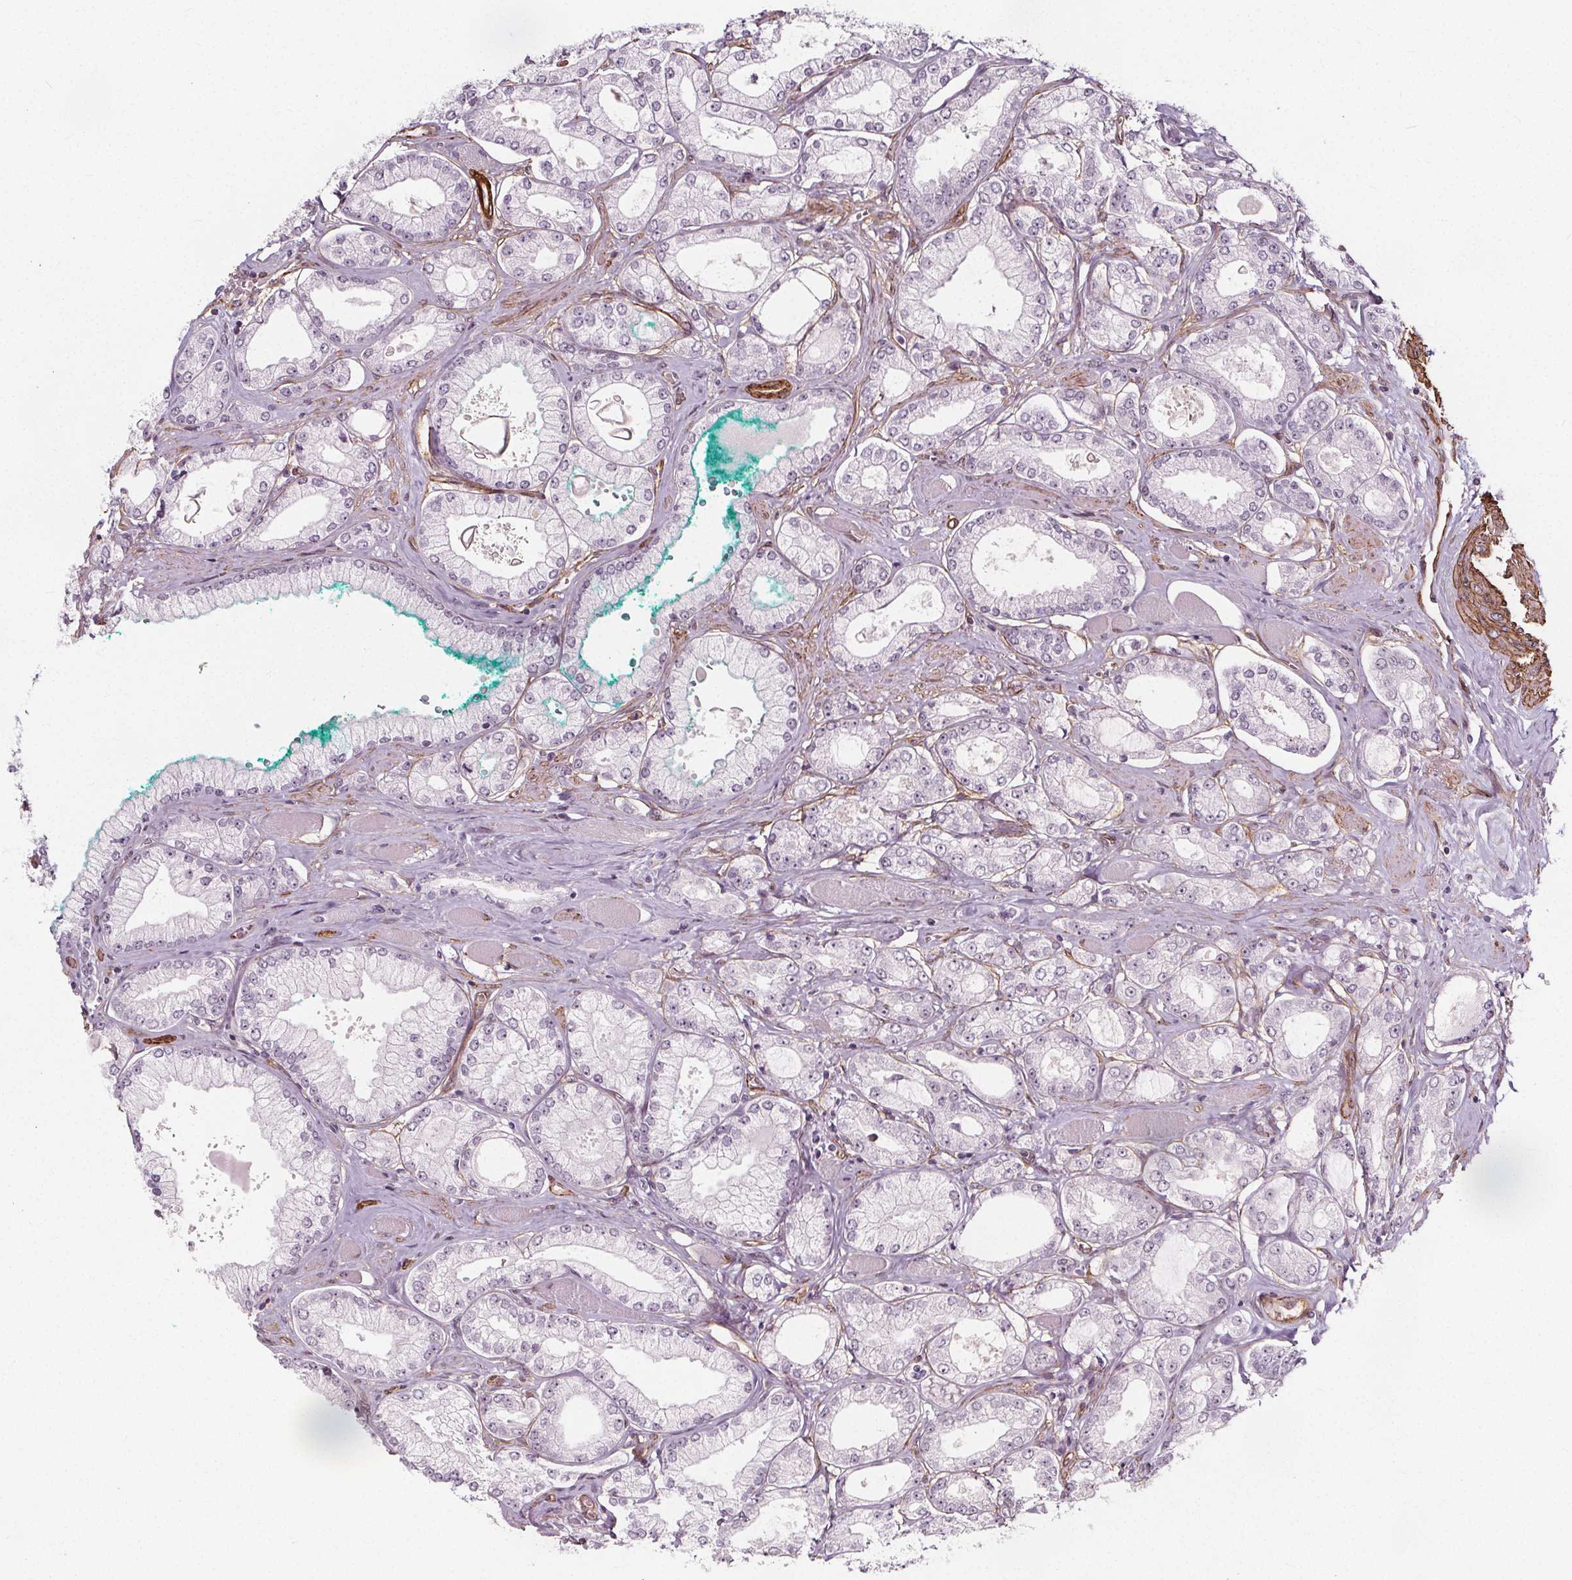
{"staining": {"intensity": "negative", "quantity": "none", "location": "none"}, "tissue": "prostate cancer", "cell_type": "Tumor cells", "image_type": "cancer", "snomed": [{"axis": "morphology", "description": "Adenocarcinoma, High grade"}, {"axis": "topography", "description": "Prostate"}], "caption": "Immunohistochemistry (IHC) image of neoplastic tissue: adenocarcinoma (high-grade) (prostate) stained with DAB (3,3'-diaminobenzidine) exhibits no significant protein staining in tumor cells.", "gene": "HAS1", "patient": {"sex": "male", "age": 68}}